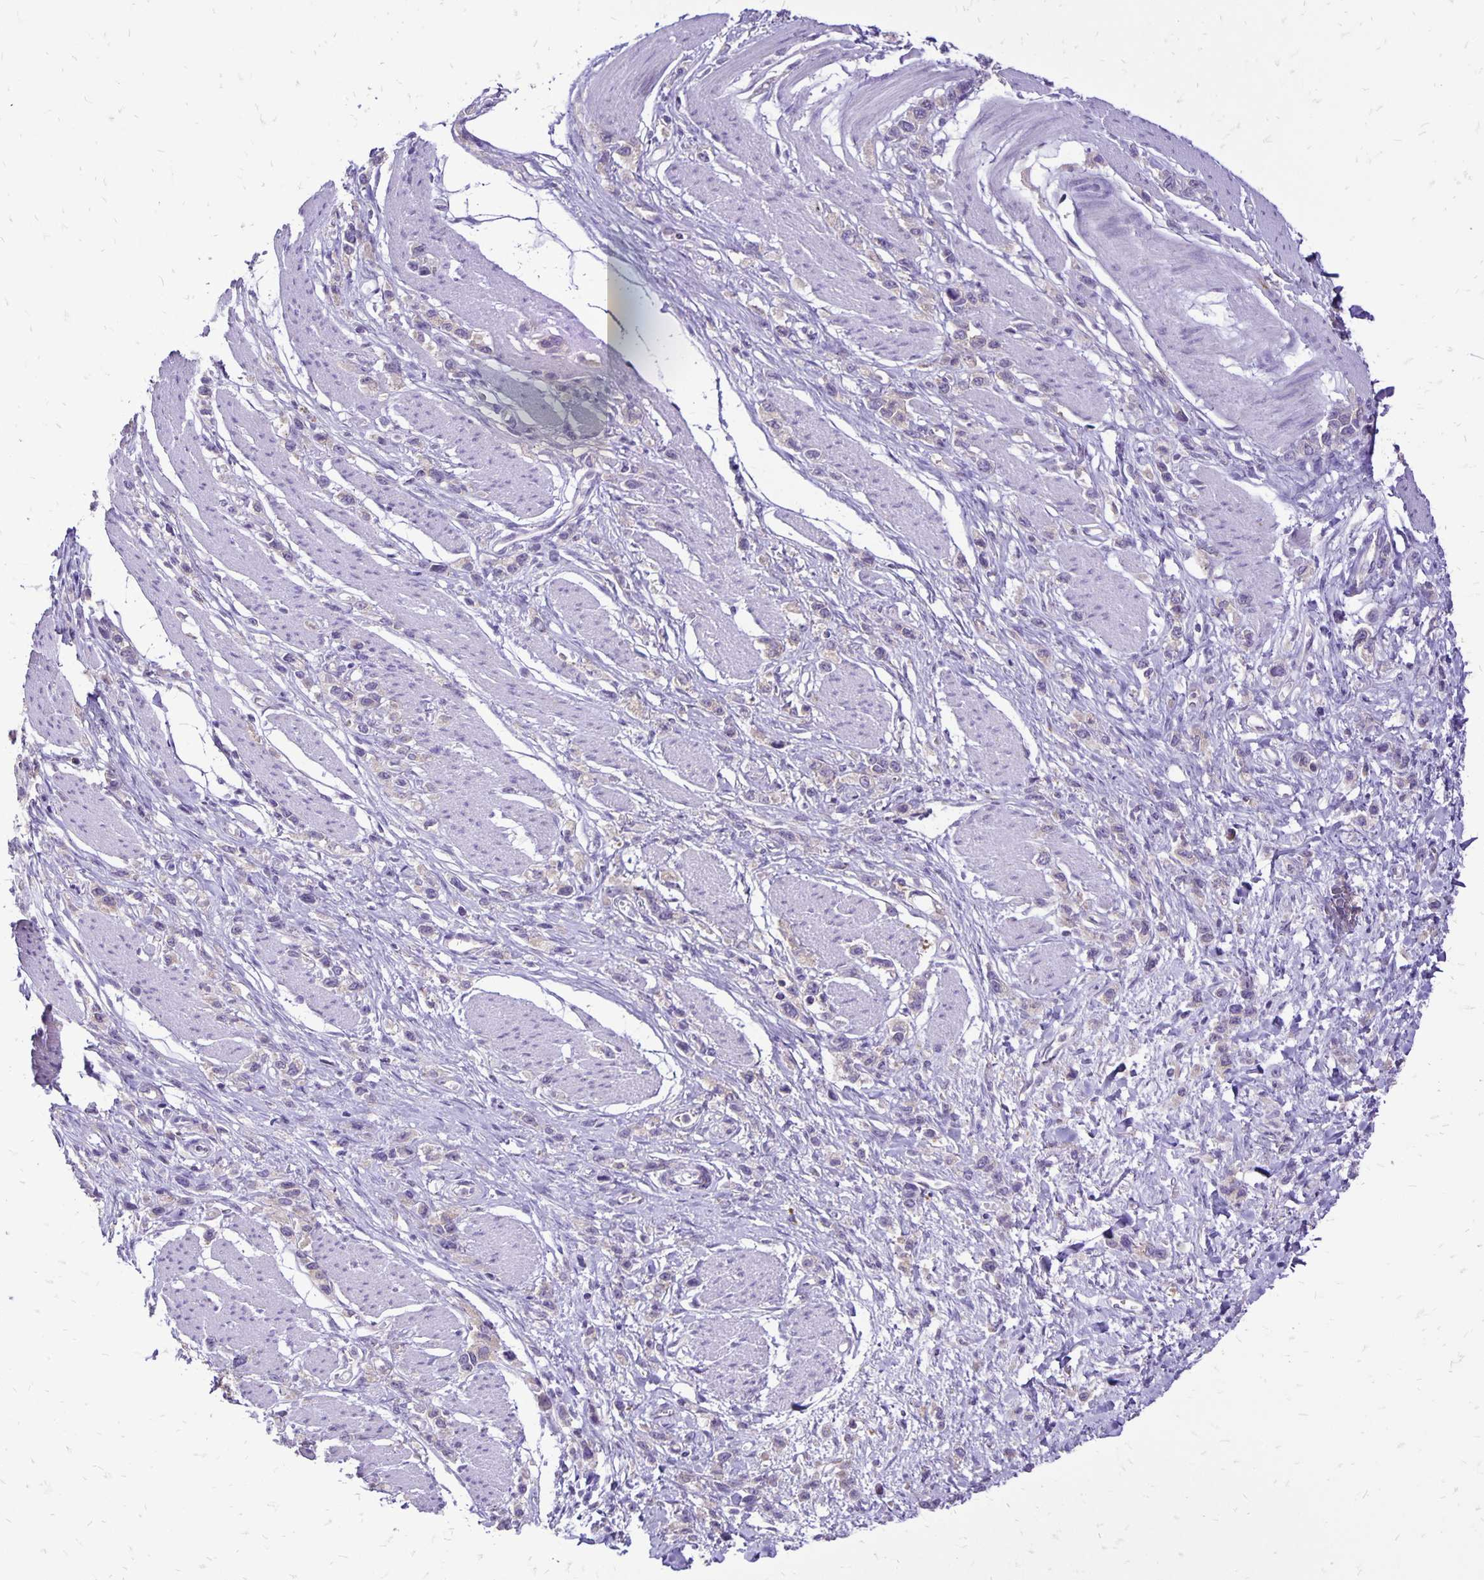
{"staining": {"intensity": "negative", "quantity": "none", "location": "none"}, "tissue": "stomach cancer", "cell_type": "Tumor cells", "image_type": "cancer", "snomed": [{"axis": "morphology", "description": "Adenocarcinoma, NOS"}, {"axis": "topography", "description": "Stomach"}], "caption": "Protein analysis of adenocarcinoma (stomach) reveals no significant expression in tumor cells.", "gene": "EIF5A", "patient": {"sex": "female", "age": 65}}